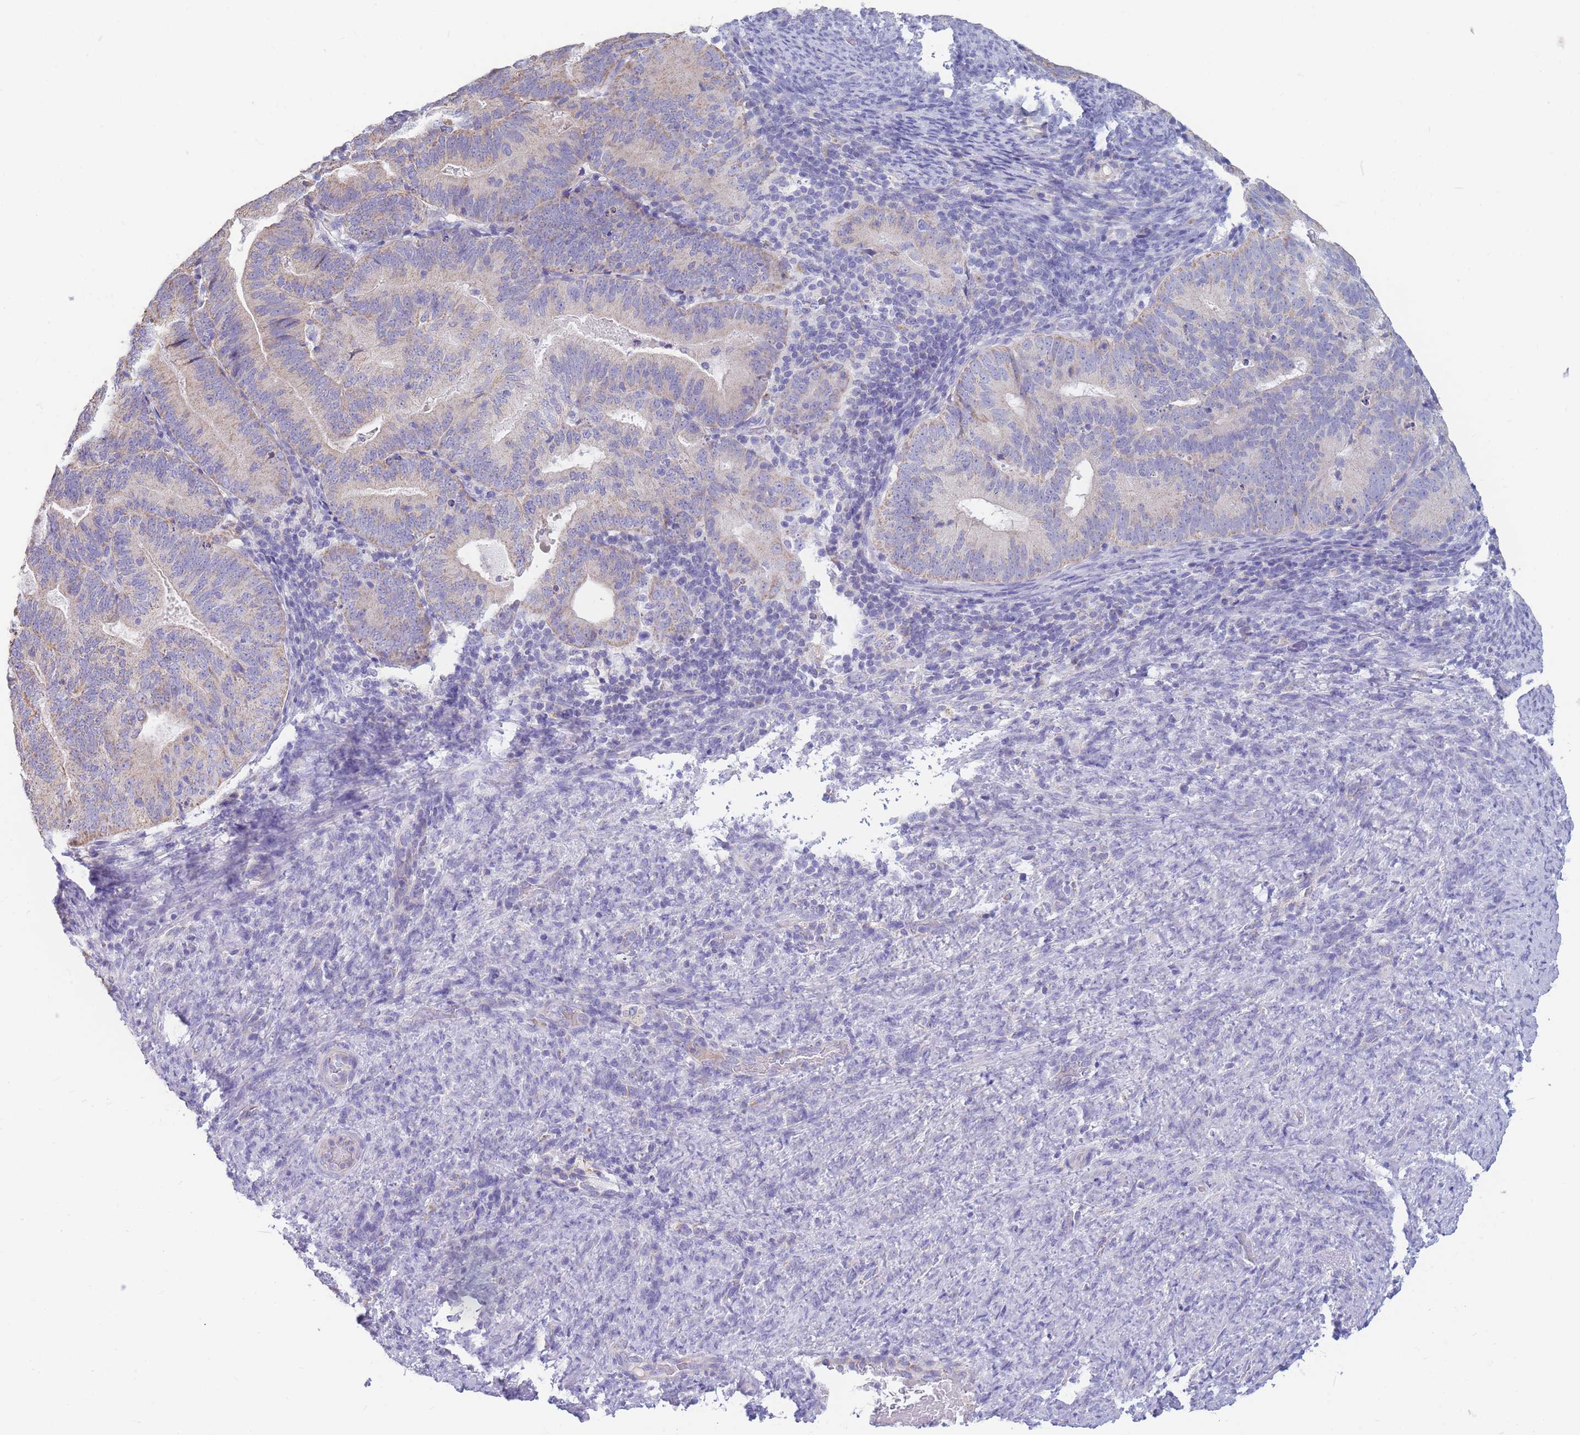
{"staining": {"intensity": "weak", "quantity": "25%-75%", "location": "cytoplasmic/membranous"}, "tissue": "endometrial cancer", "cell_type": "Tumor cells", "image_type": "cancer", "snomed": [{"axis": "morphology", "description": "Adenocarcinoma, NOS"}, {"axis": "topography", "description": "Endometrium"}], "caption": "This is a photomicrograph of immunohistochemistry staining of endometrial cancer, which shows weak staining in the cytoplasmic/membranous of tumor cells.", "gene": "DHRS11", "patient": {"sex": "female", "age": 70}}